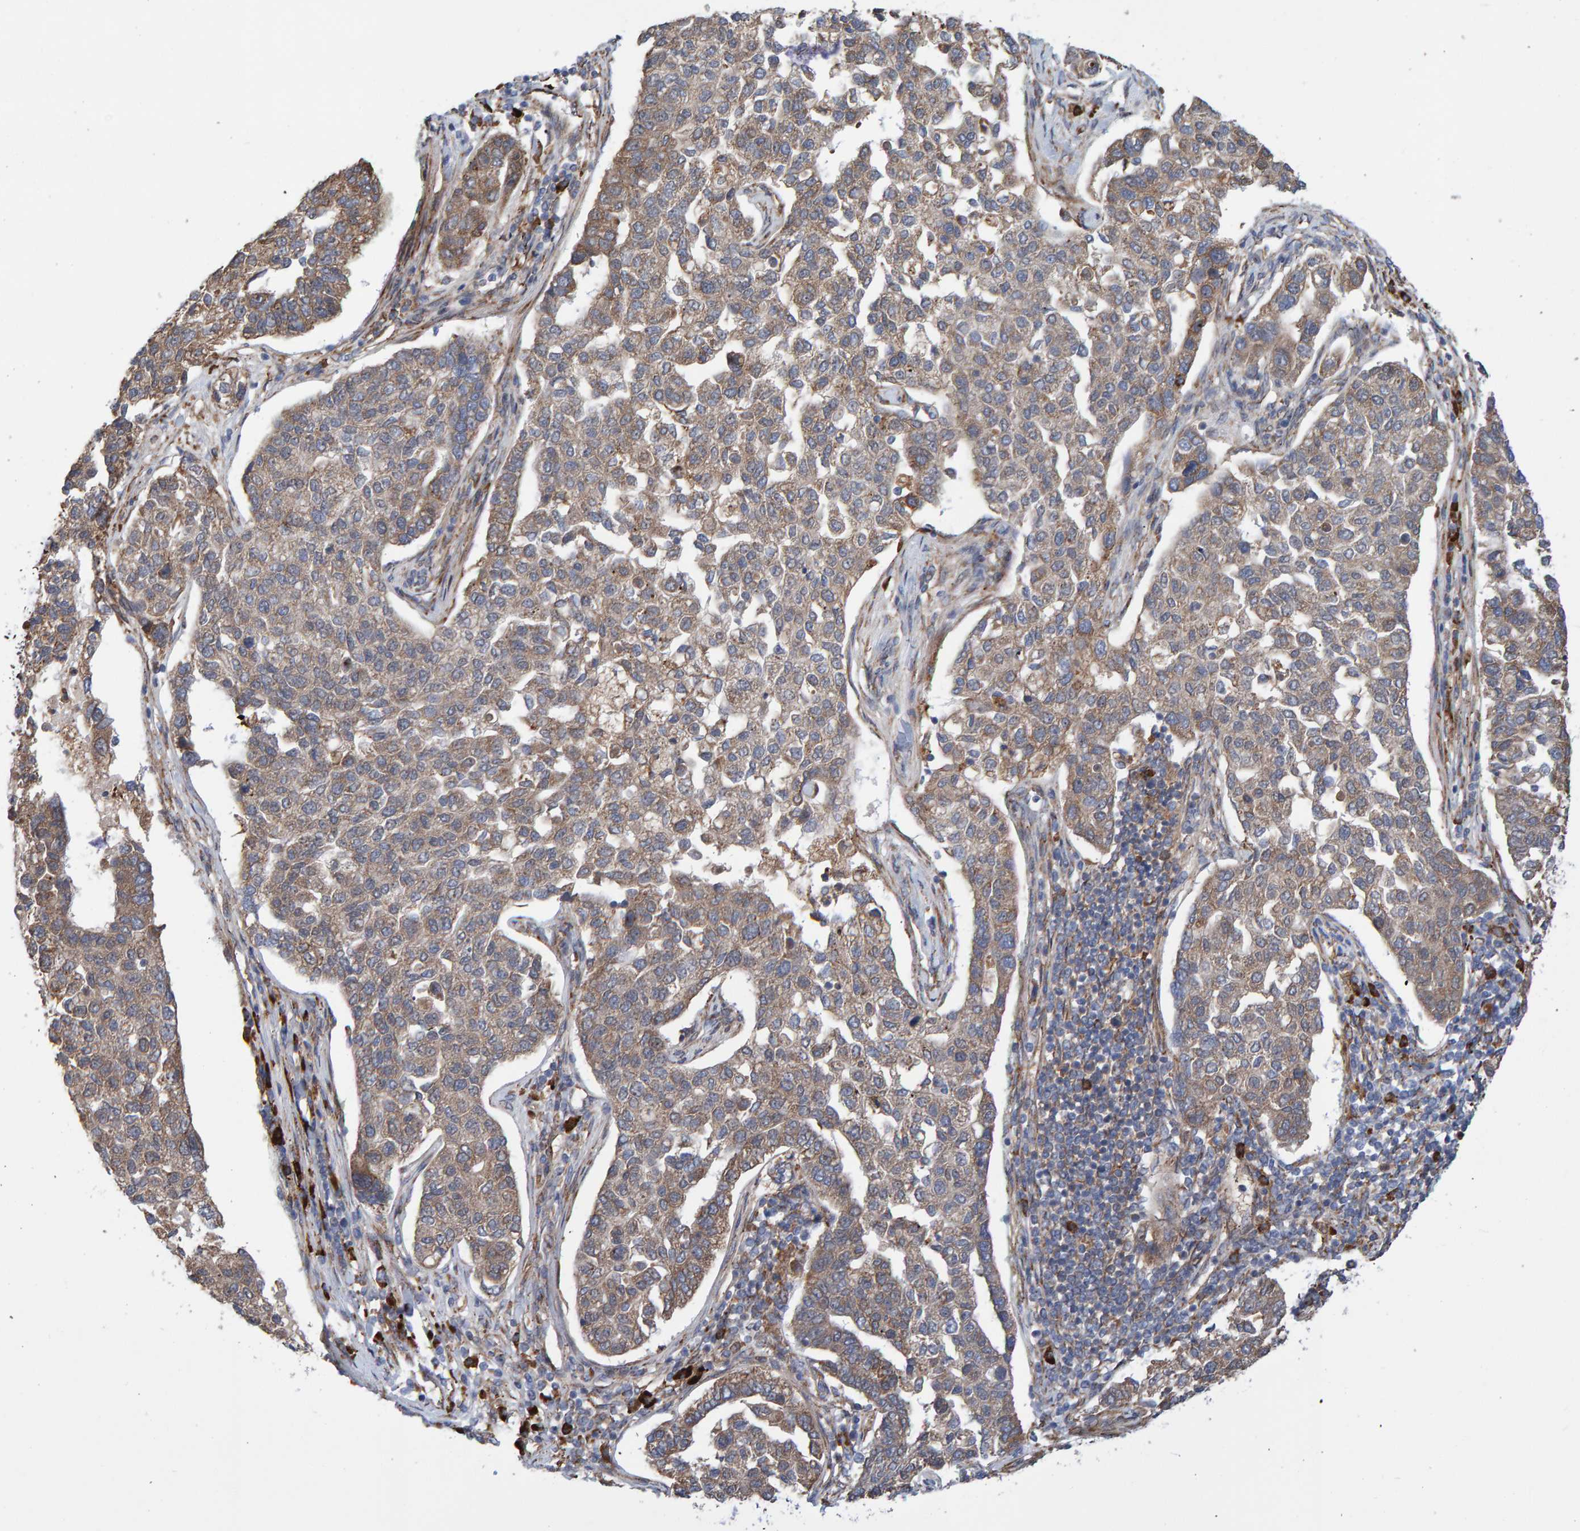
{"staining": {"intensity": "weak", "quantity": ">75%", "location": "cytoplasmic/membranous"}, "tissue": "pancreatic cancer", "cell_type": "Tumor cells", "image_type": "cancer", "snomed": [{"axis": "morphology", "description": "Adenocarcinoma, NOS"}, {"axis": "topography", "description": "Pancreas"}], "caption": "Weak cytoplasmic/membranous staining is identified in approximately >75% of tumor cells in pancreatic cancer (adenocarcinoma).", "gene": "KIAA0753", "patient": {"sex": "female", "age": 61}}